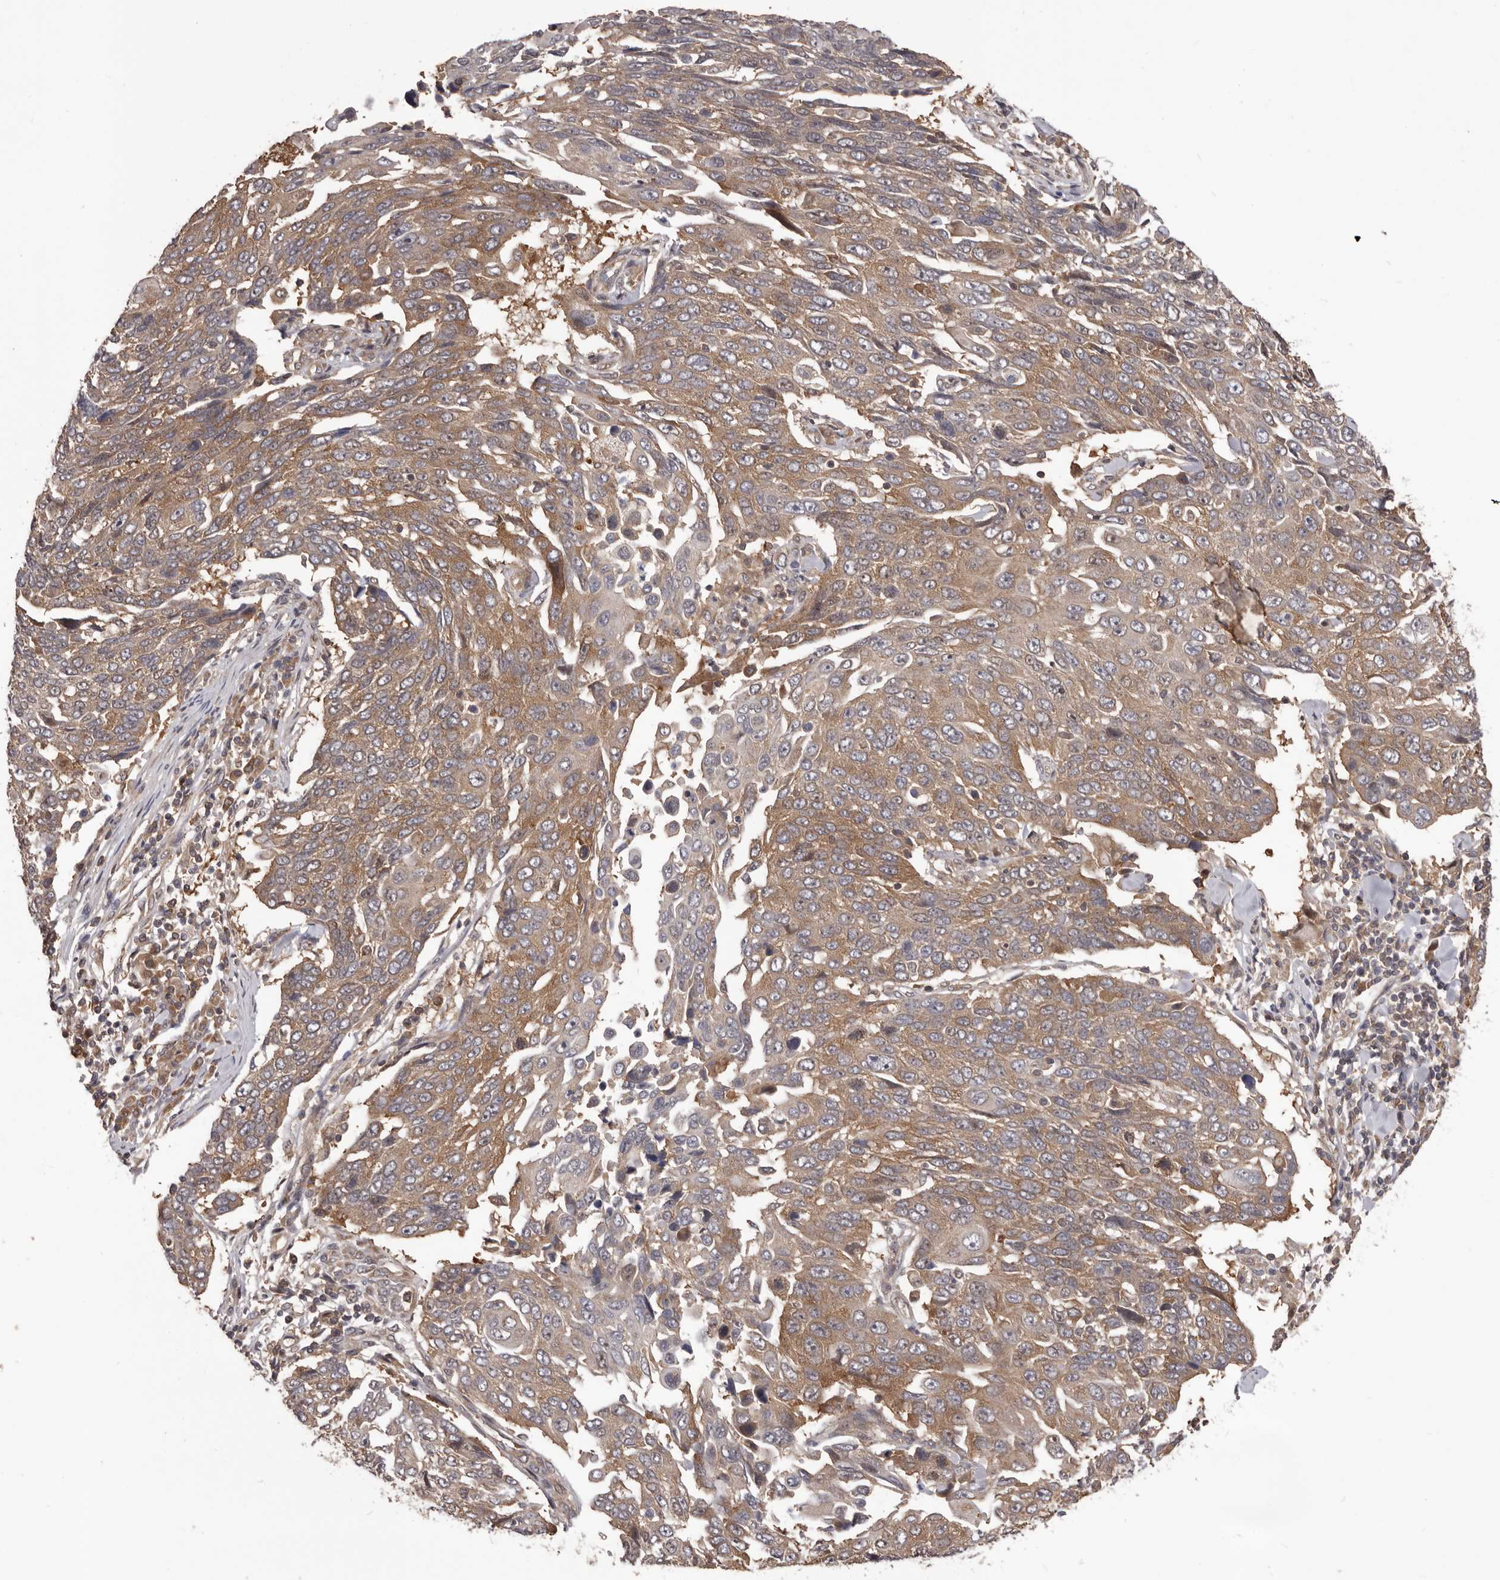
{"staining": {"intensity": "moderate", "quantity": ">75%", "location": "cytoplasmic/membranous"}, "tissue": "lung cancer", "cell_type": "Tumor cells", "image_type": "cancer", "snomed": [{"axis": "morphology", "description": "Squamous cell carcinoma, NOS"}, {"axis": "topography", "description": "Lung"}], "caption": "Immunohistochemical staining of lung cancer reveals medium levels of moderate cytoplasmic/membranous positivity in about >75% of tumor cells.", "gene": "HBS1L", "patient": {"sex": "male", "age": 66}}